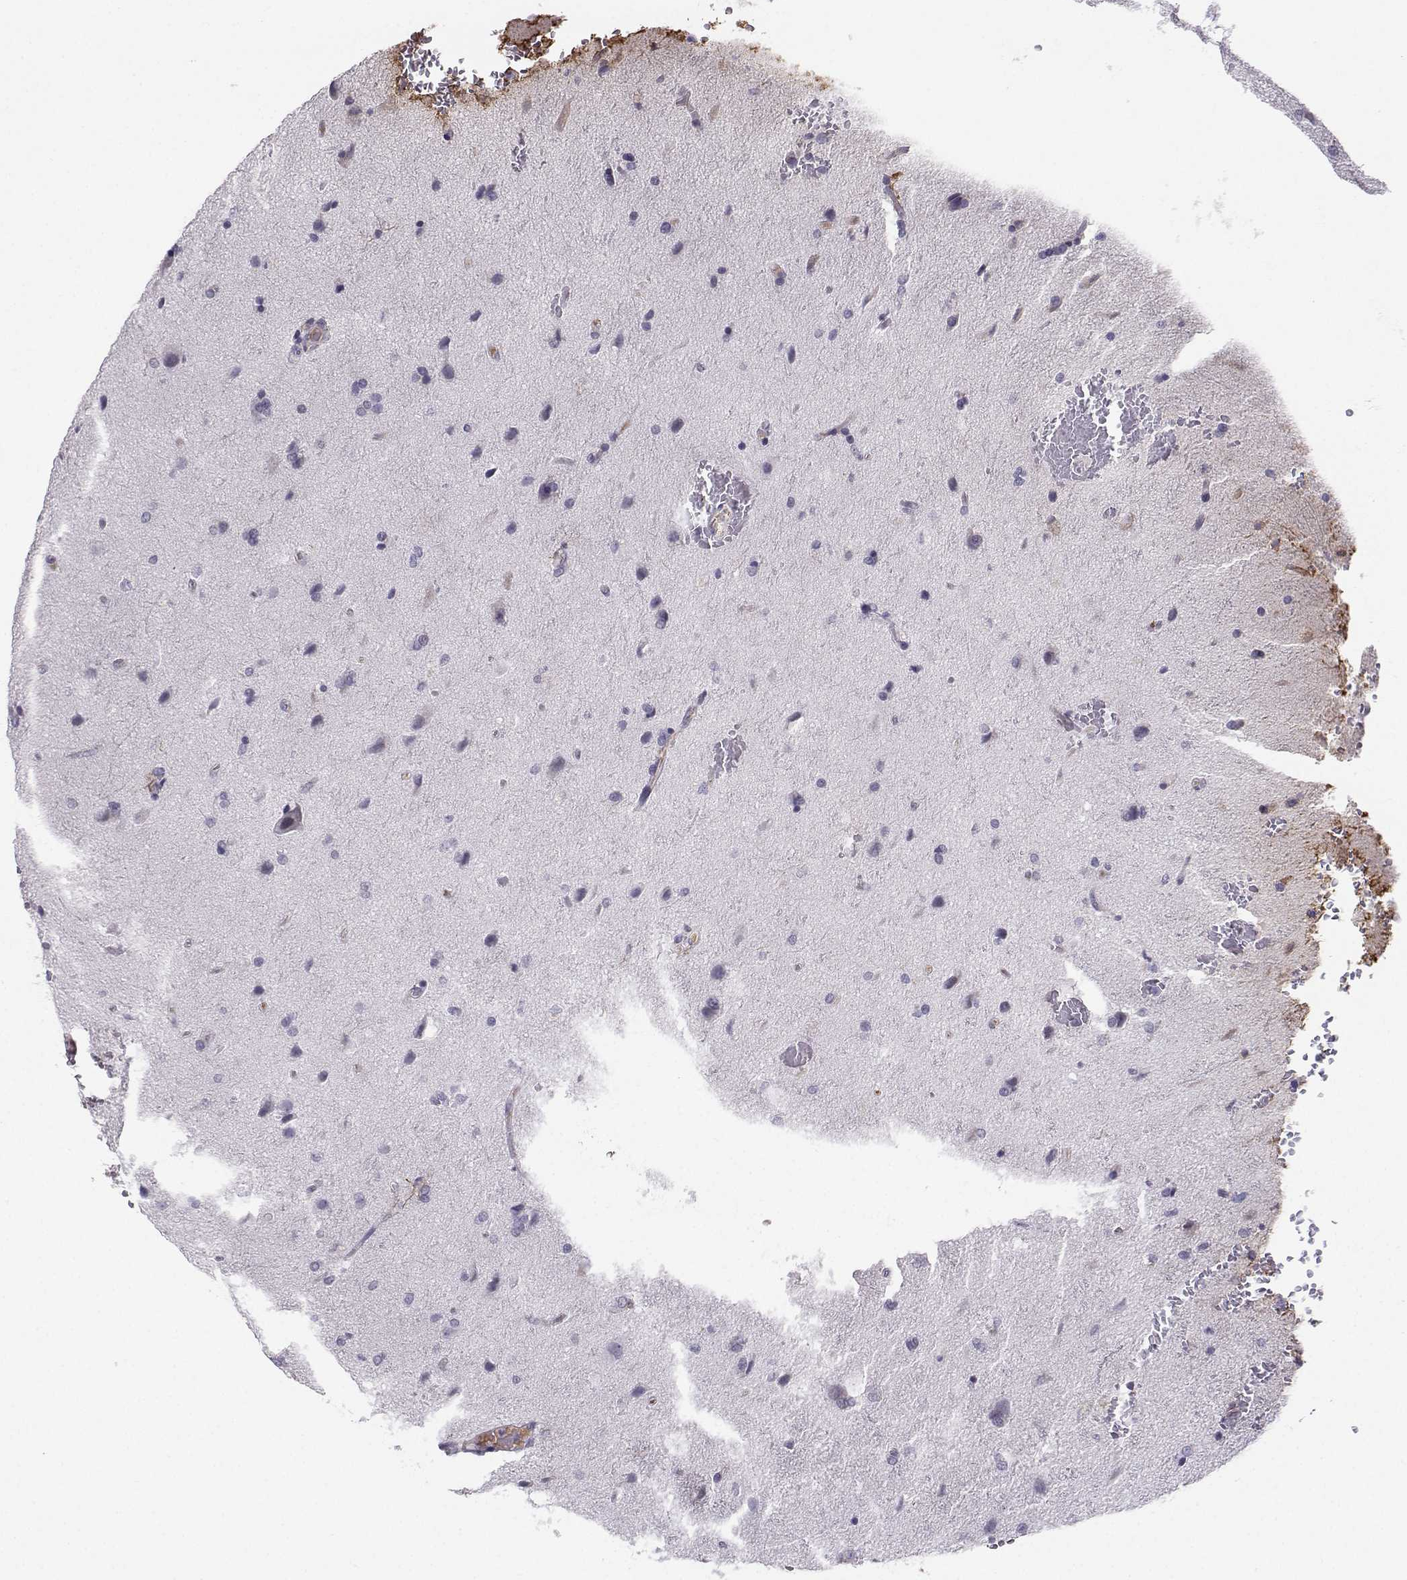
{"staining": {"intensity": "negative", "quantity": "none", "location": "none"}, "tissue": "glioma", "cell_type": "Tumor cells", "image_type": "cancer", "snomed": [{"axis": "morphology", "description": "Glioma, malignant, High grade"}, {"axis": "topography", "description": "Brain"}], "caption": "Immunohistochemical staining of human malignant glioma (high-grade) shows no significant staining in tumor cells. (DAB IHC with hematoxylin counter stain).", "gene": "LHX1", "patient": {"sex": "male", "age": 68}}